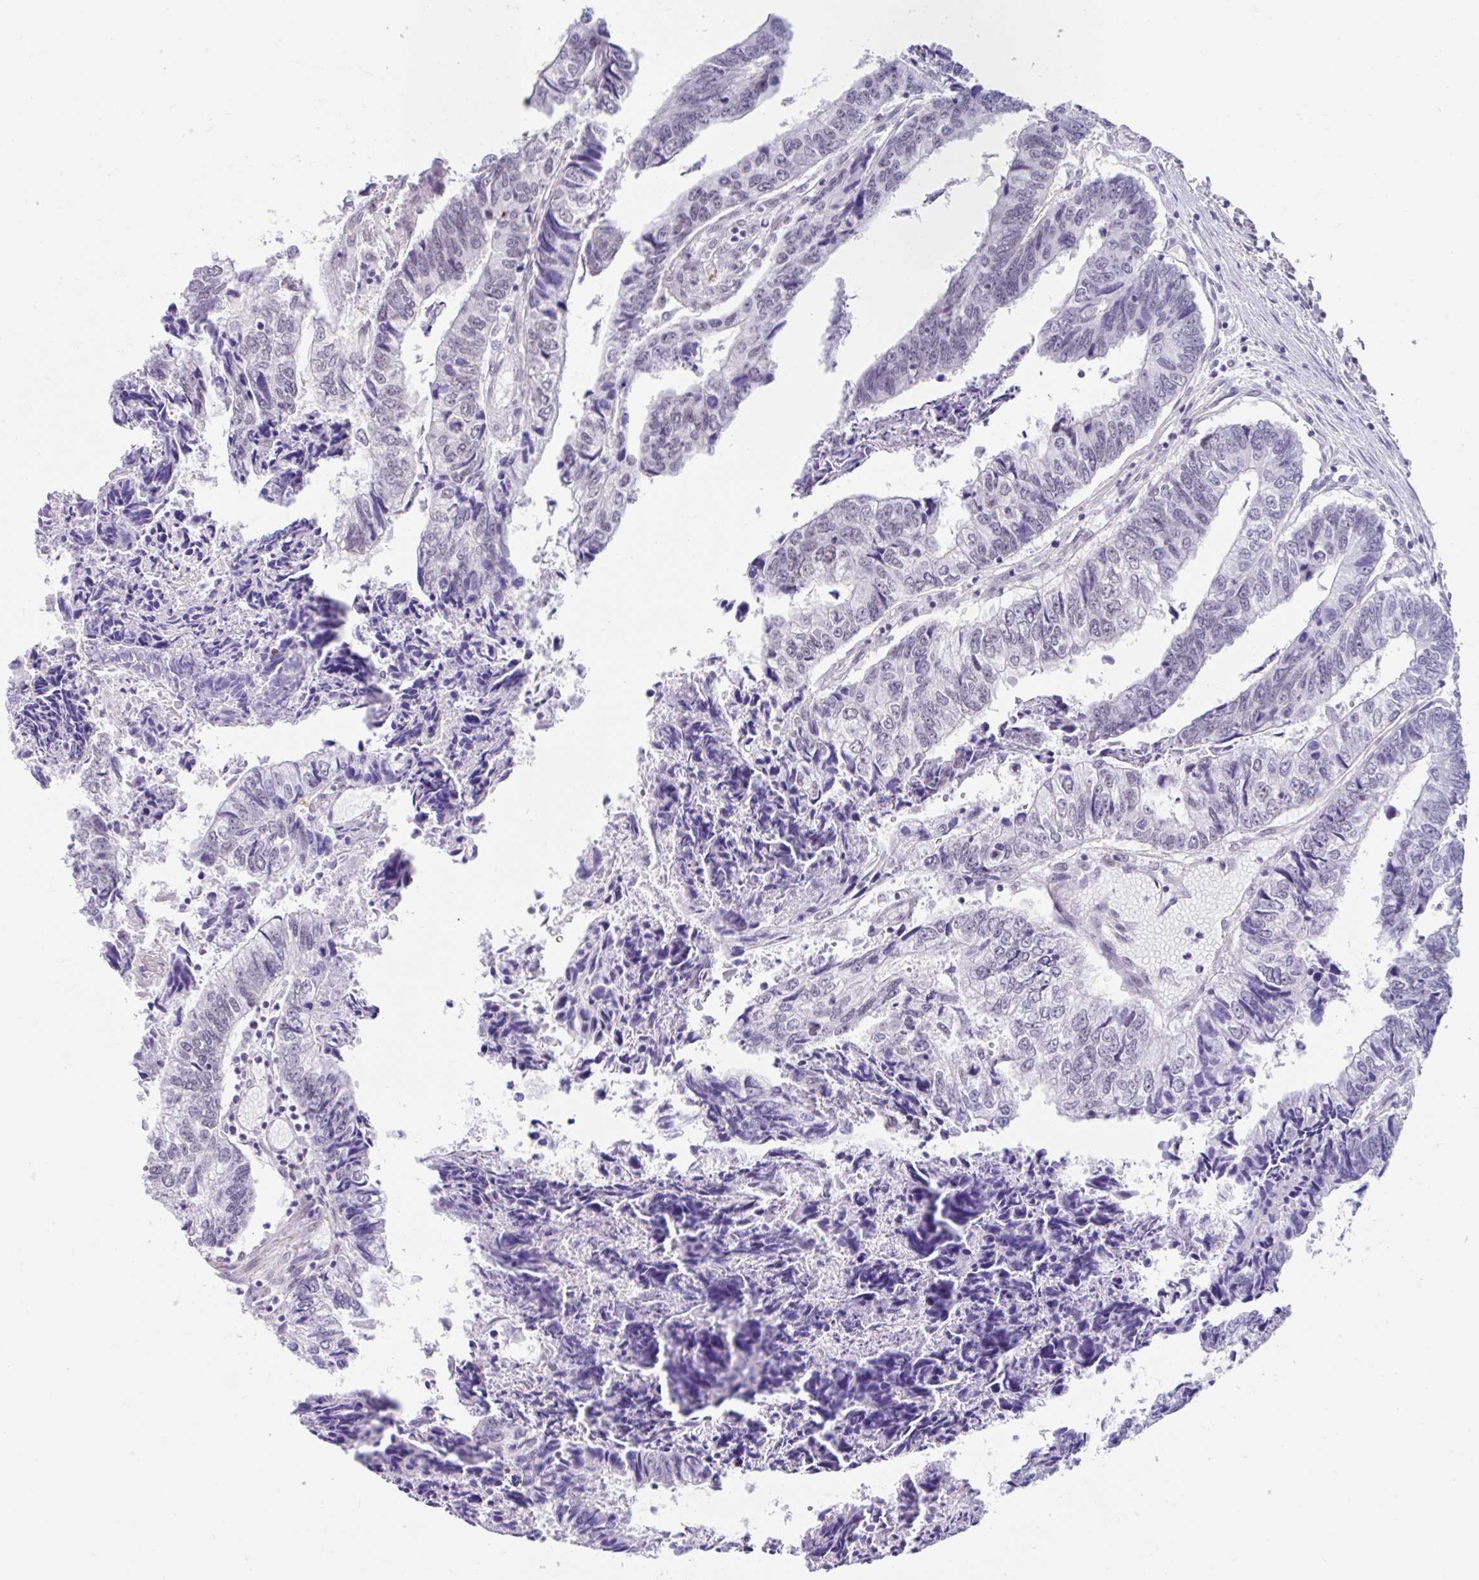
{"staining": {"intensity": "negative", "quantity": "none", "location": "none"}, "tissue": "colorectal cancer", "cell_type": "Tumor cells", "image_type": "cancer", "snomed": [{"axis": "morphology", "description": "Adenocarcinoma, NOS"}, {"axis": "topography", "description": "Colon"}], "caption": "DAB (3,3'-diaminobenzidine) immunohistochemical staining of adenocarcinoma (colorectal) exhibits no significant staining in tumor cells.", "gene": "DCAF17", "patient": {"sex": "male", "age": 86}}